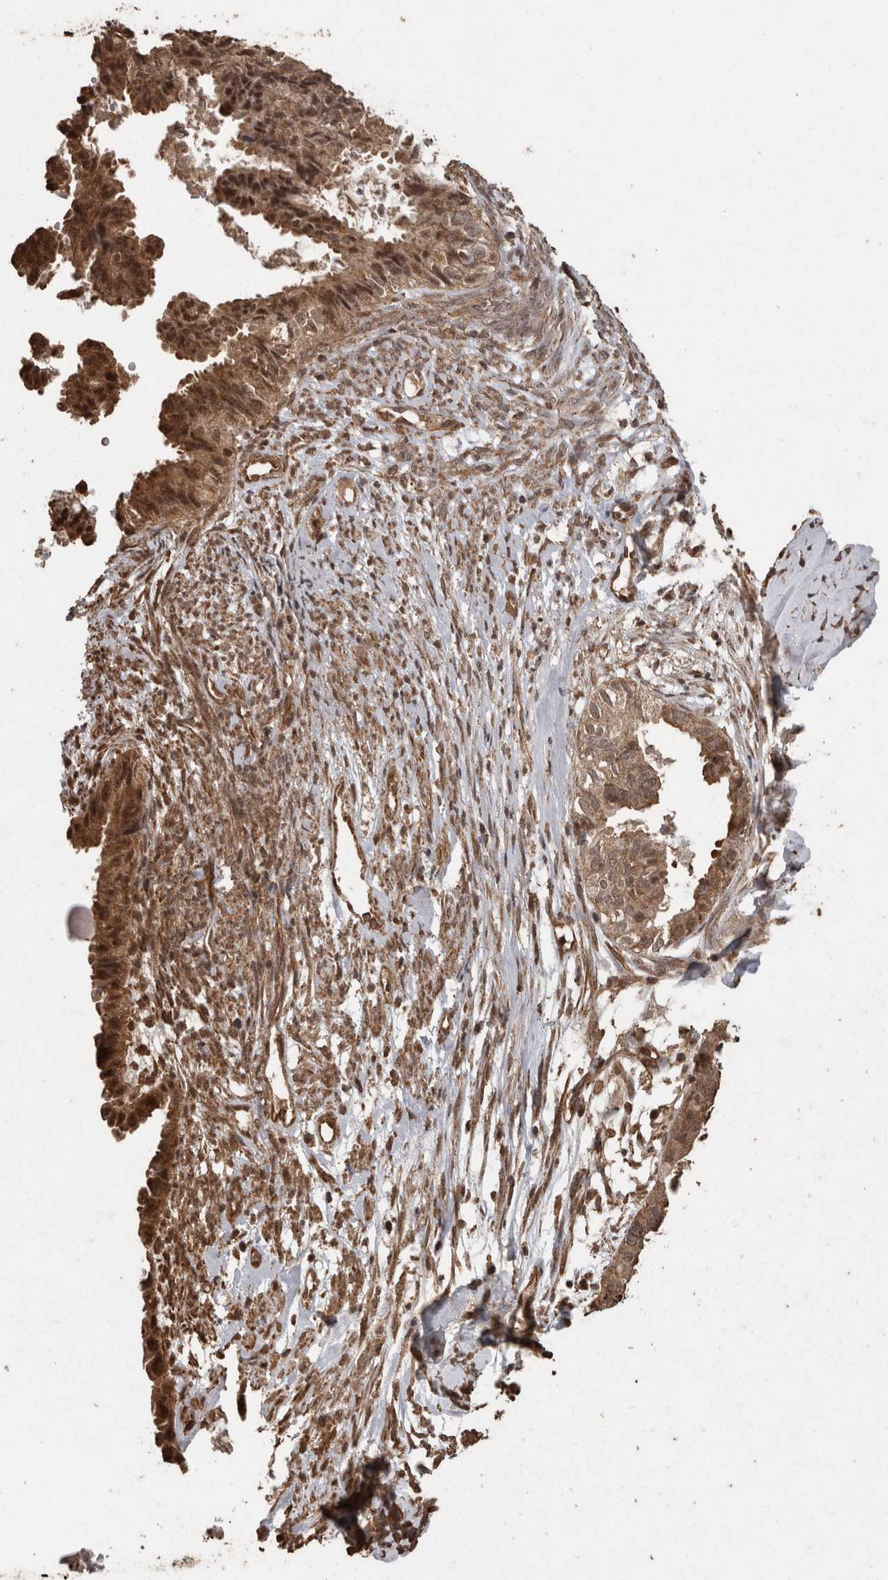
{"staining": {"intensity": "moderate", "quantity": ">75%", "location": "cytoplasmic/membranous,nuclear"}, "tissue": "cervical cancer", "cell_type": "Tumor cells", "image_type": "cancer", "snomed": [{"axis": "morphology", "description": "Normal tissue, NOS"}, {"axis": "morphology", "description": "Adenocarcinoma, NOS"}, {"axis": "topography", "description": "Cervix"}, {"axis": "topography", "description": "Endometrium"}], "caption": "Immunohistochemical staining of cervical adenocarcinoma exhibits moderate cytoplasmic/membranous and nuclear protein staining in approximately >75% of tumor cells.", "gene": "PINK1", "patient": {"sex": "female", "age": 86}}